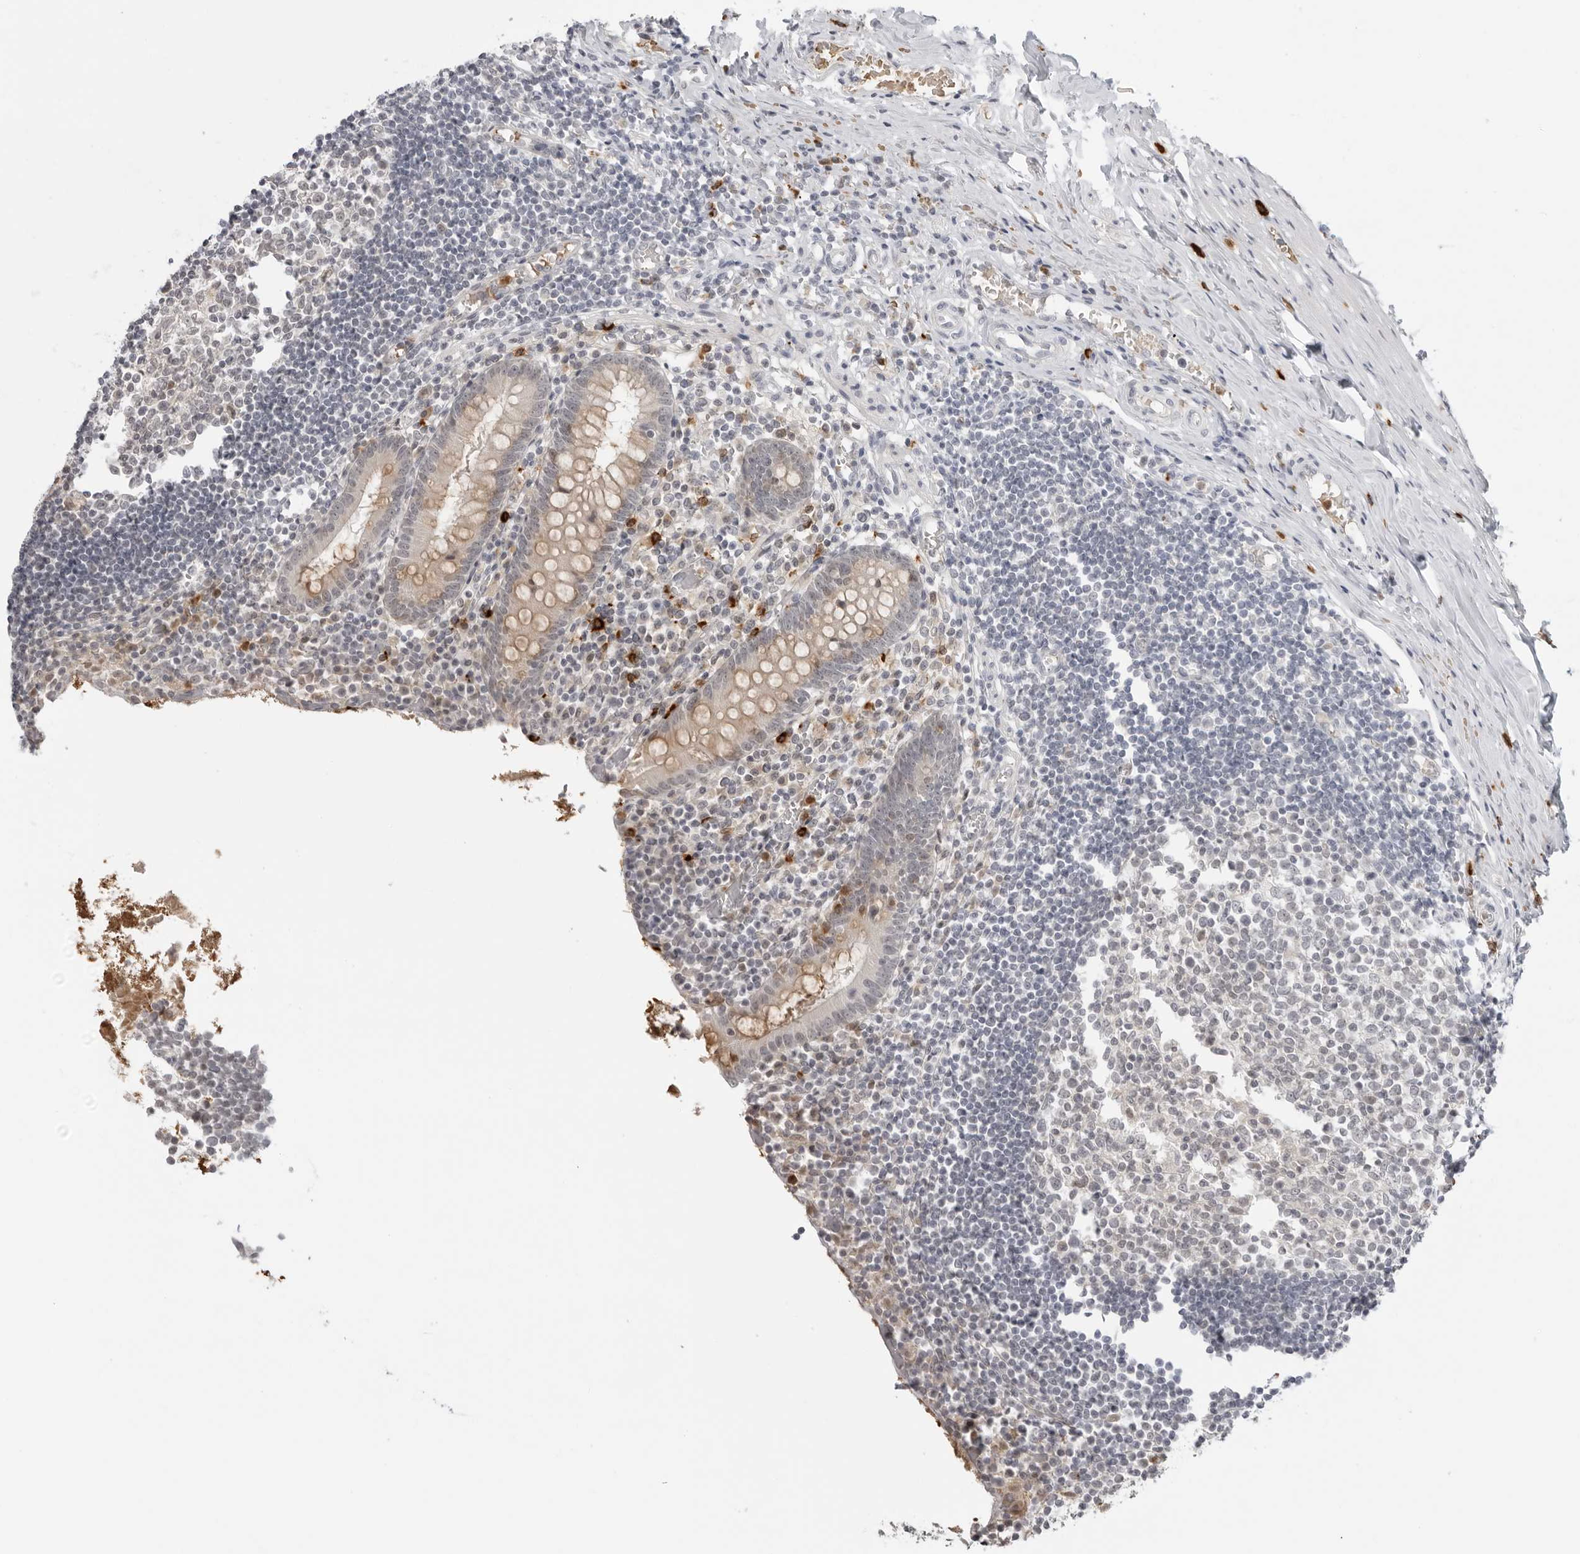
{"staining": {"intensity": "weak", "quantity": ">75%", "location": "cytoplasmic/membranous"}, "tissue": "appendix", "cell_type": "Glandular cells", "image_type": "normal", "snomed": [{"axis": "morphology", "description": "Normal tissue, NOS"}, {"axis": "topography", "description": "Appendix"}], "caption": "Protein analysis of unremarkable appendix reveals weak cytoplasmic/membranous positivity in about >75% of glandular cells.", "gene": "SUGCT", "patient": {"sex": "female", "age": 17}}